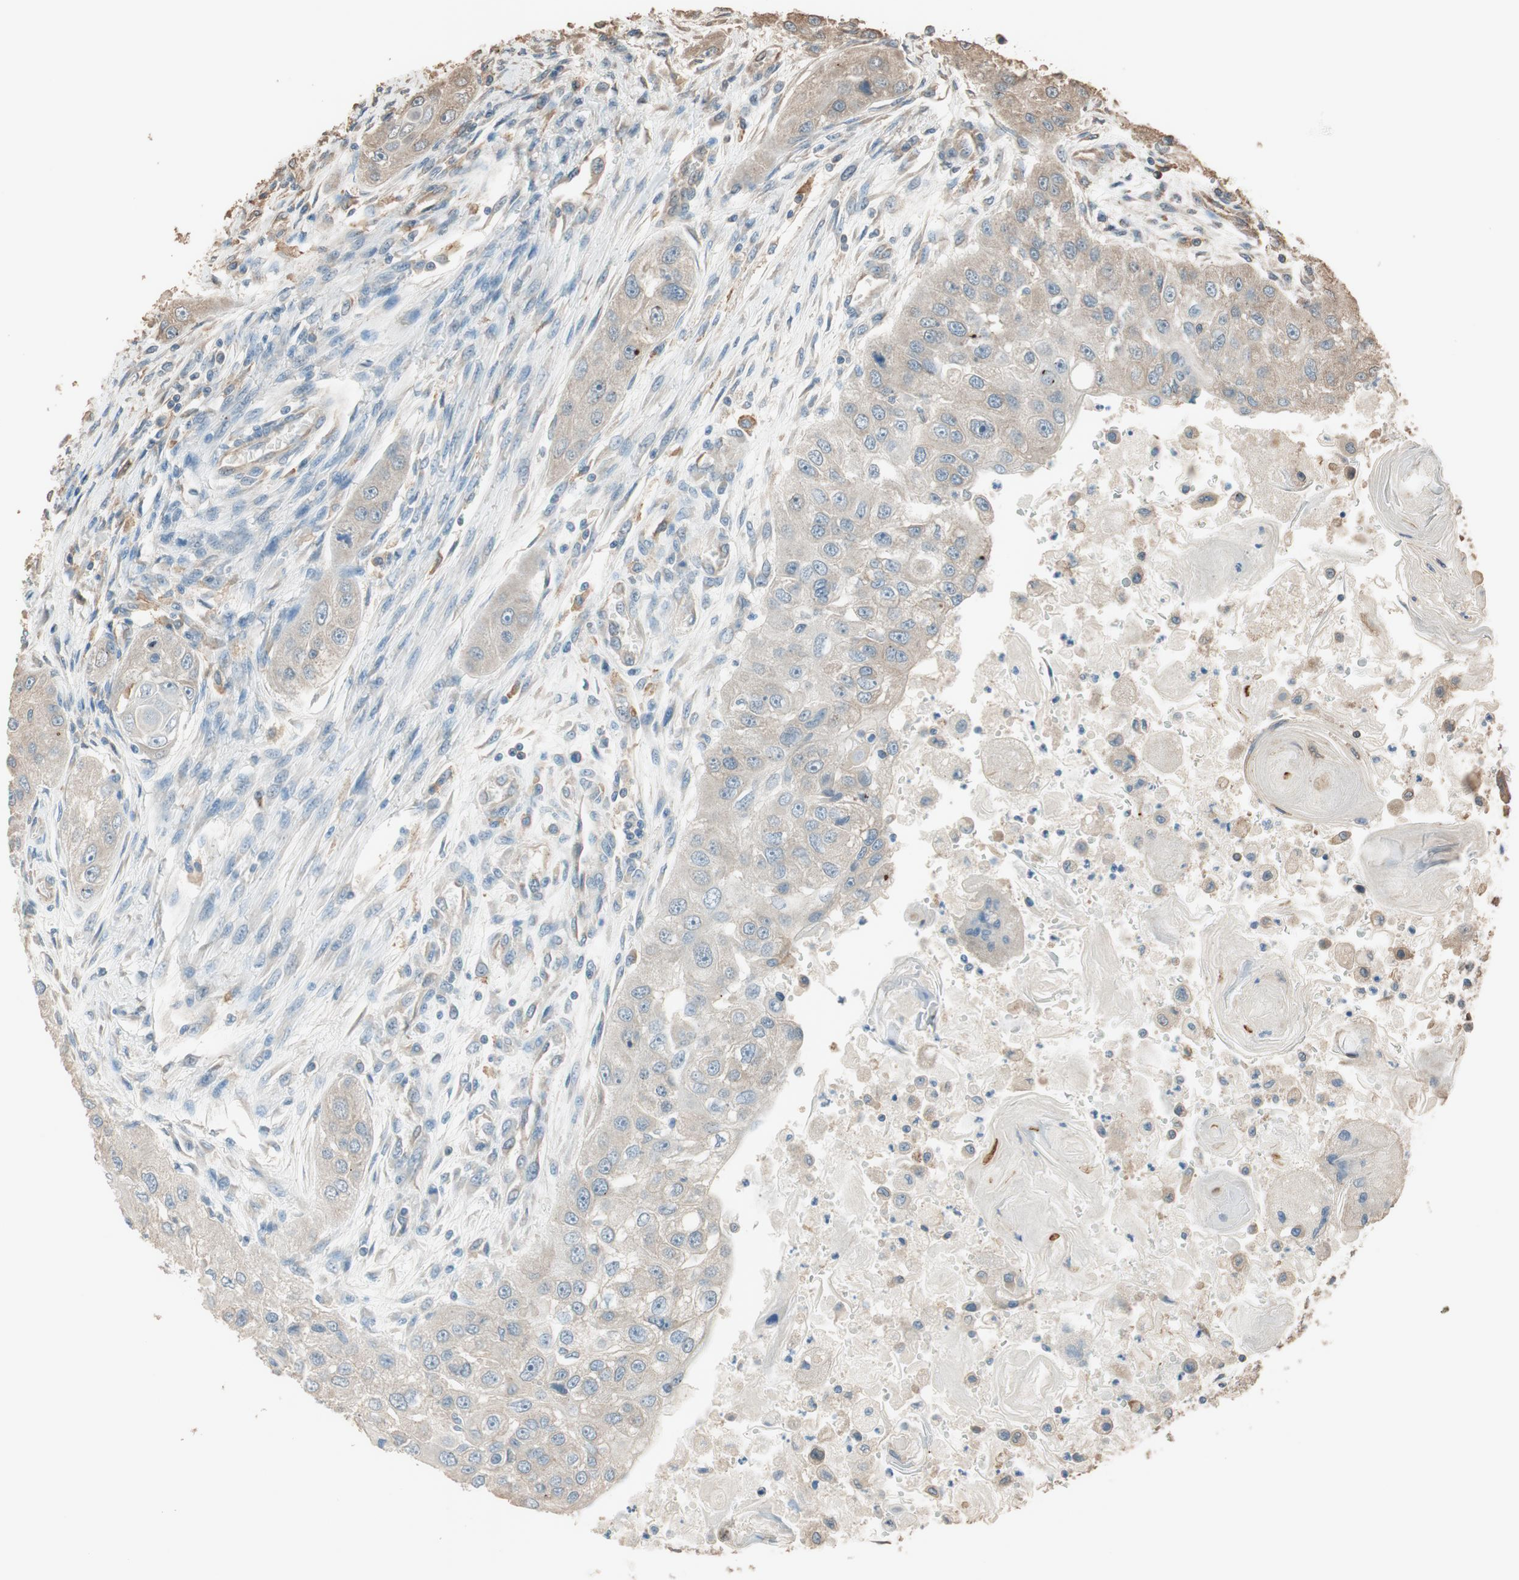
{"staining": {"intensity": "weak", "quantity": ">75%", "location": "cytoplasmic/membranous"}, "tissue": "head and neck cancer", "cell_type": "Tumor cells", "image_type": "cancer", "snomed": [{"axis": "morphology", "description": "Normal tissue, NOS"}, {"axis": "morphology", "description": "Squamous cell carcinoma, NOS"}, {"axis": "topography", "description": "Skeletal muscle"}, {"axis": "topography", "description": "Head-Neck"}], "caption": "This is an image of immunohistochemistry staining of head and neck cancer (squamous cell carcinoma), which shows weak expression in the cytoplasmic/membranous of tumor cells.", "gene": "MST1R", "patient": {"sex": "male", "age": 51}}